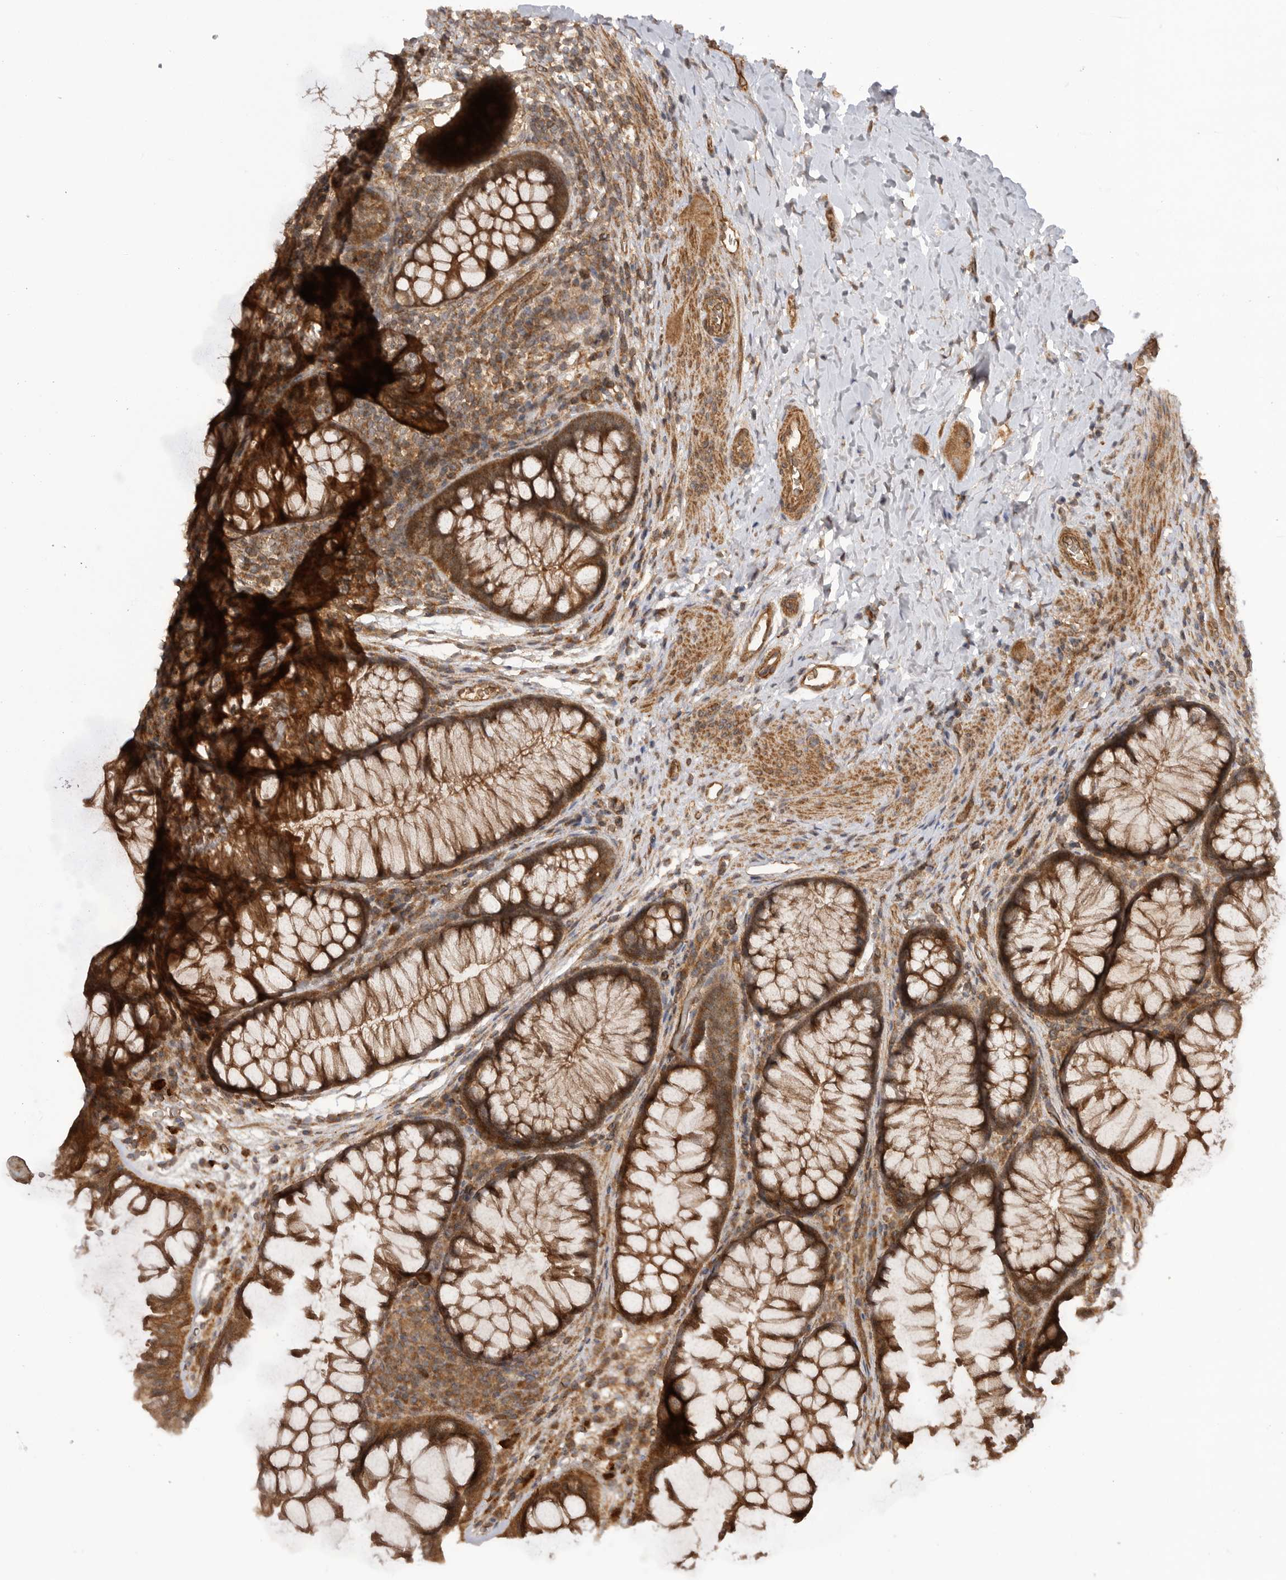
{"staining": {"intensity": "strong", "quantity": ">75%", "location": "cytoplasmic/membranous"}, "tissue": "colon", "cell_type": "Endothelial cells", "image_type": "normal", "snomed": [{"axis": "morphology", "description": "Normal tissue, NOS"}, {"axis": "topography", "description": "Colon"}], "caption": "Colon stained with a brown dye displays strong cytoplasmic/membranous positive expression in approximately >75% of endothelial cells.", "gene": "PRDX4", "patient": {"sex": "female", "age": 62}}